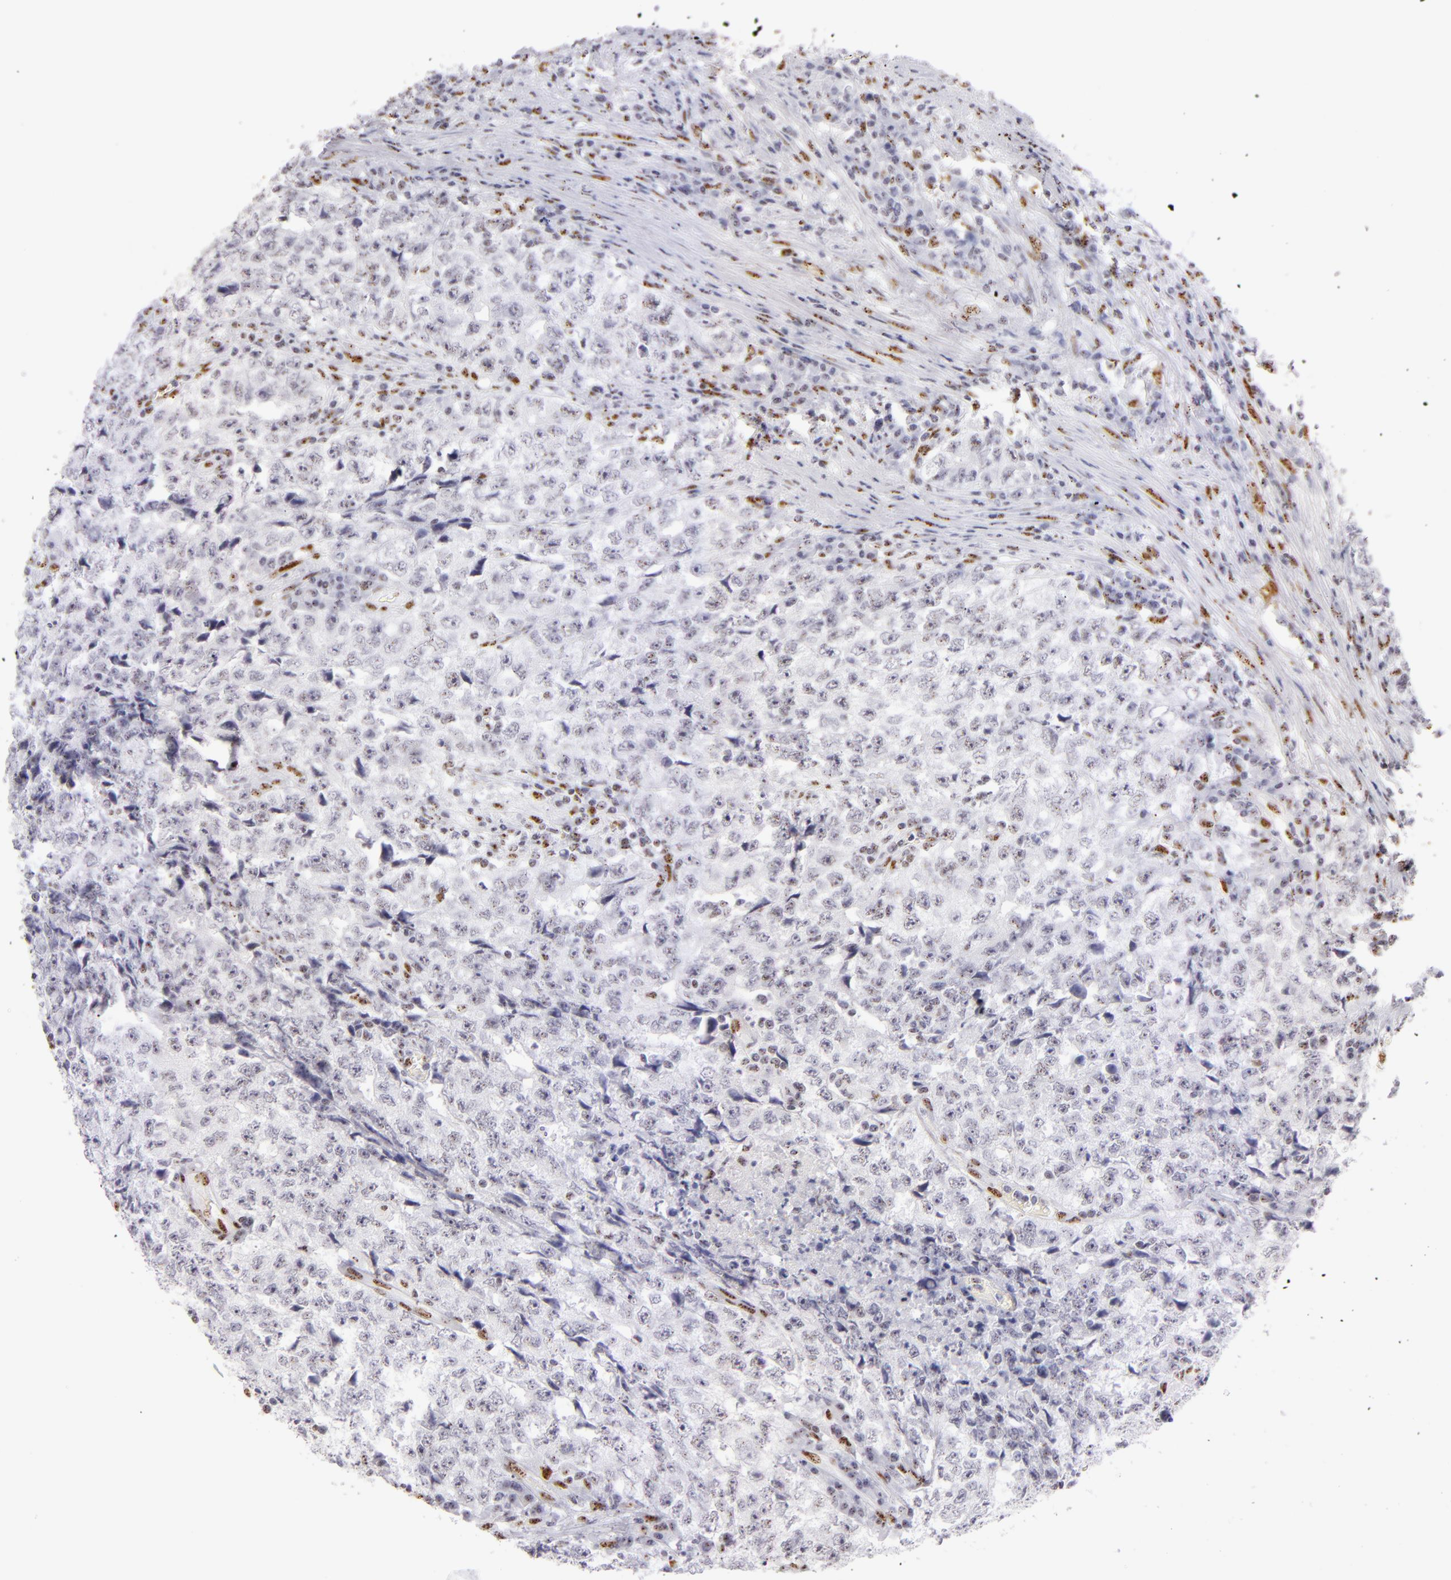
{"staining": {"intensity": "moderate", "quantity": "25%-75%", "location": "nuclear"}, "tissue": "testis cancer", "cell_type": "Tumor cells", "image_type": "cancer", "snomed": [{"axis": "morphology", "description": "Necrosis, NOS"}, {"axis": "morphology", "description": "Carcinoma, Embryonal, NOS"}, {"axis": "topography", "description": "Testis"}], "caption": "IHC of human testis cancer (embryonal carcinoma) reveals medium levels of moderate nuclear positivity in about 25%-75% of tumor cells. Using DAB (brown) and hematoxylin (blue) stains, captured at high magnification using brightfield microscopy.", "gene": "TOP3A", "patient": {"sex": "male", "age": 19}}